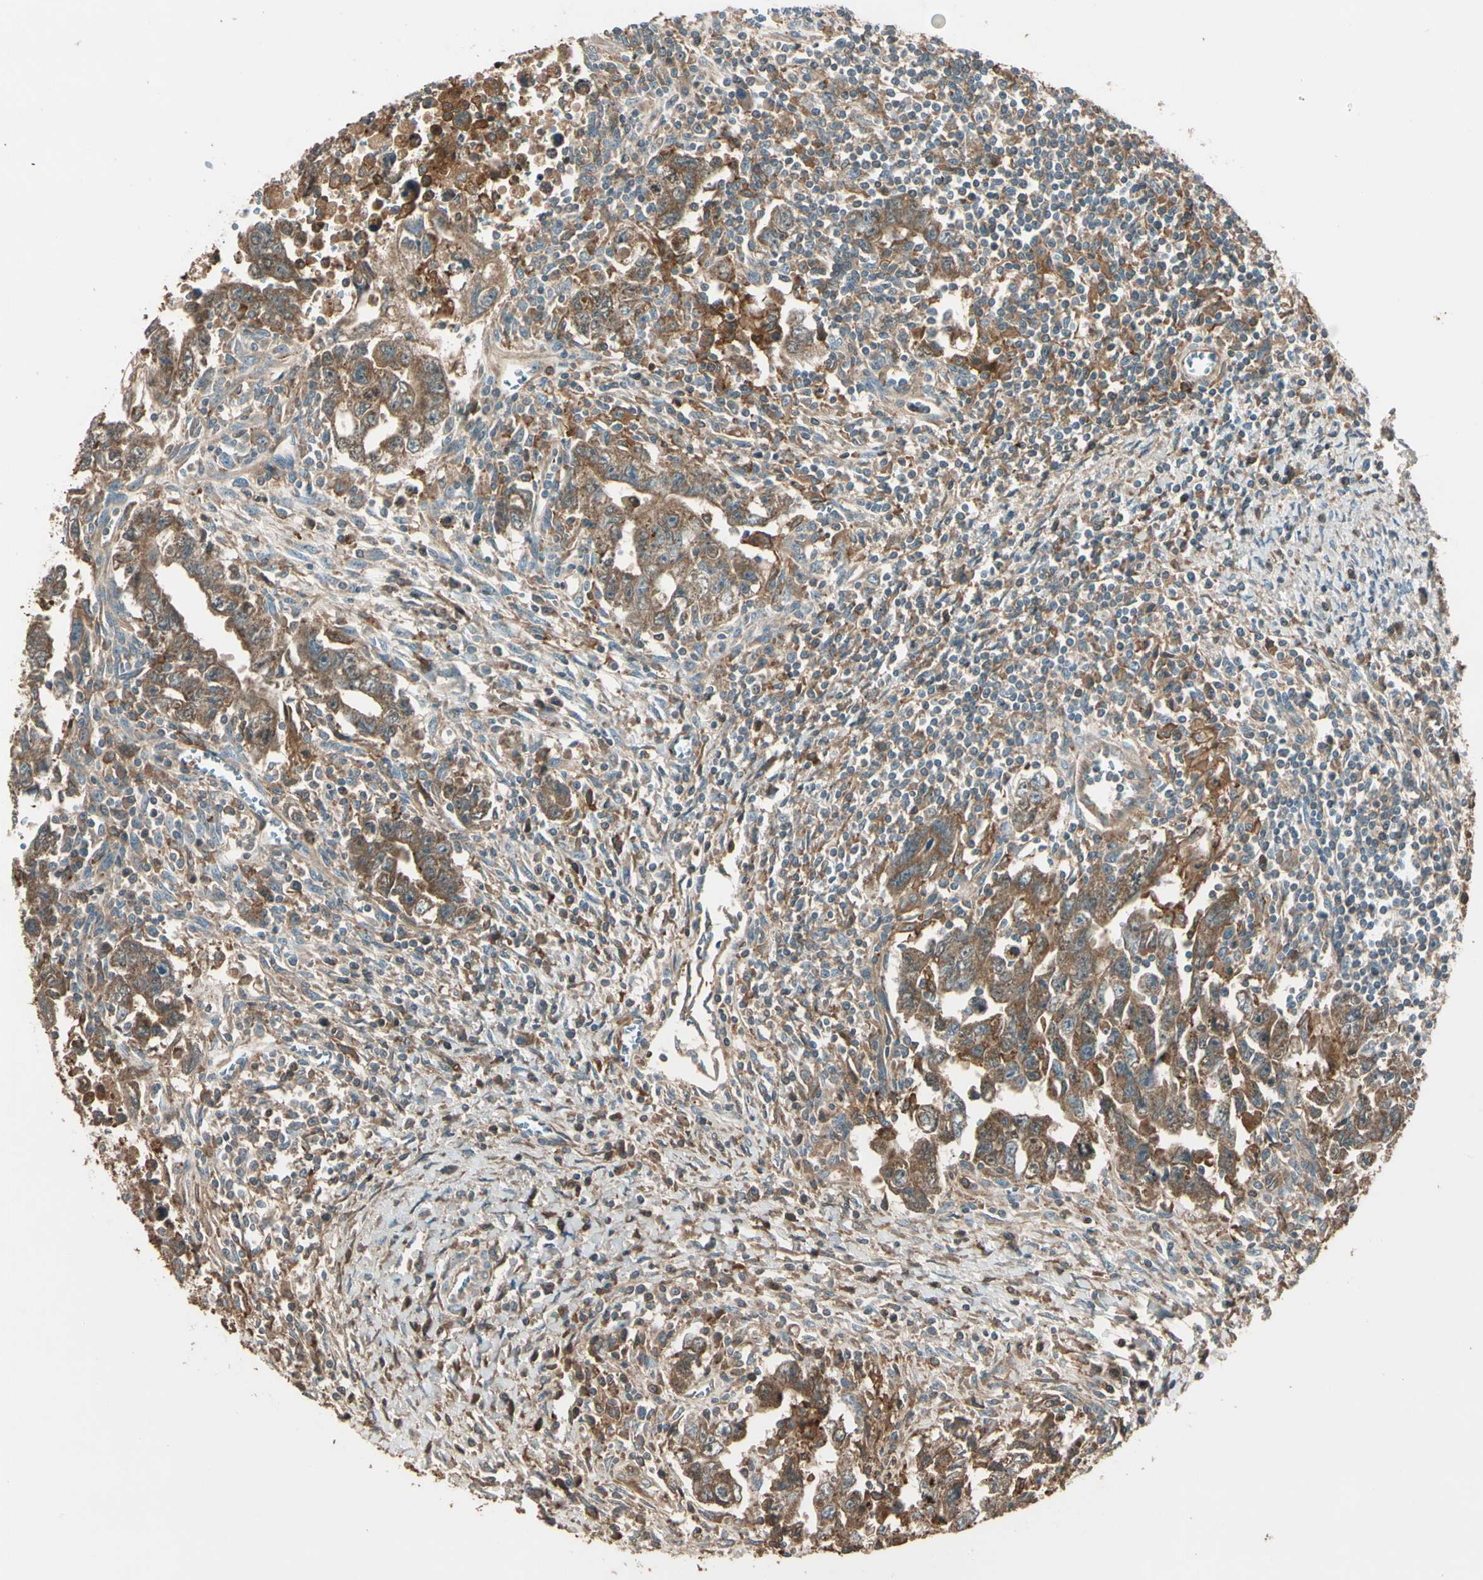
{"staining": {"intensity": "moderate", "quantity": ">75%", "location": "cytoplasmic/membranous"}, "tissue": "testis cancer", "cell_type": "Tumor cells", "image_type": "cancer", "snomed": [{"axis": "morphology", "description": "Carcinoma, Embryonal, NOS"}, {"axis": "topography", "description": "Testis"}], "caption": "Immunohistochemistry histopathology image of neoplastic tissue: human testis cancer stained using IHC reveals medium levels of moderate protein expression localized specifically in the cytoplasmic/membranous of tumor cells, appearing as a cytoplasmic/membranous brown color.", "gene": "STX11", "patient": {"sex": "male", "age": 28}}